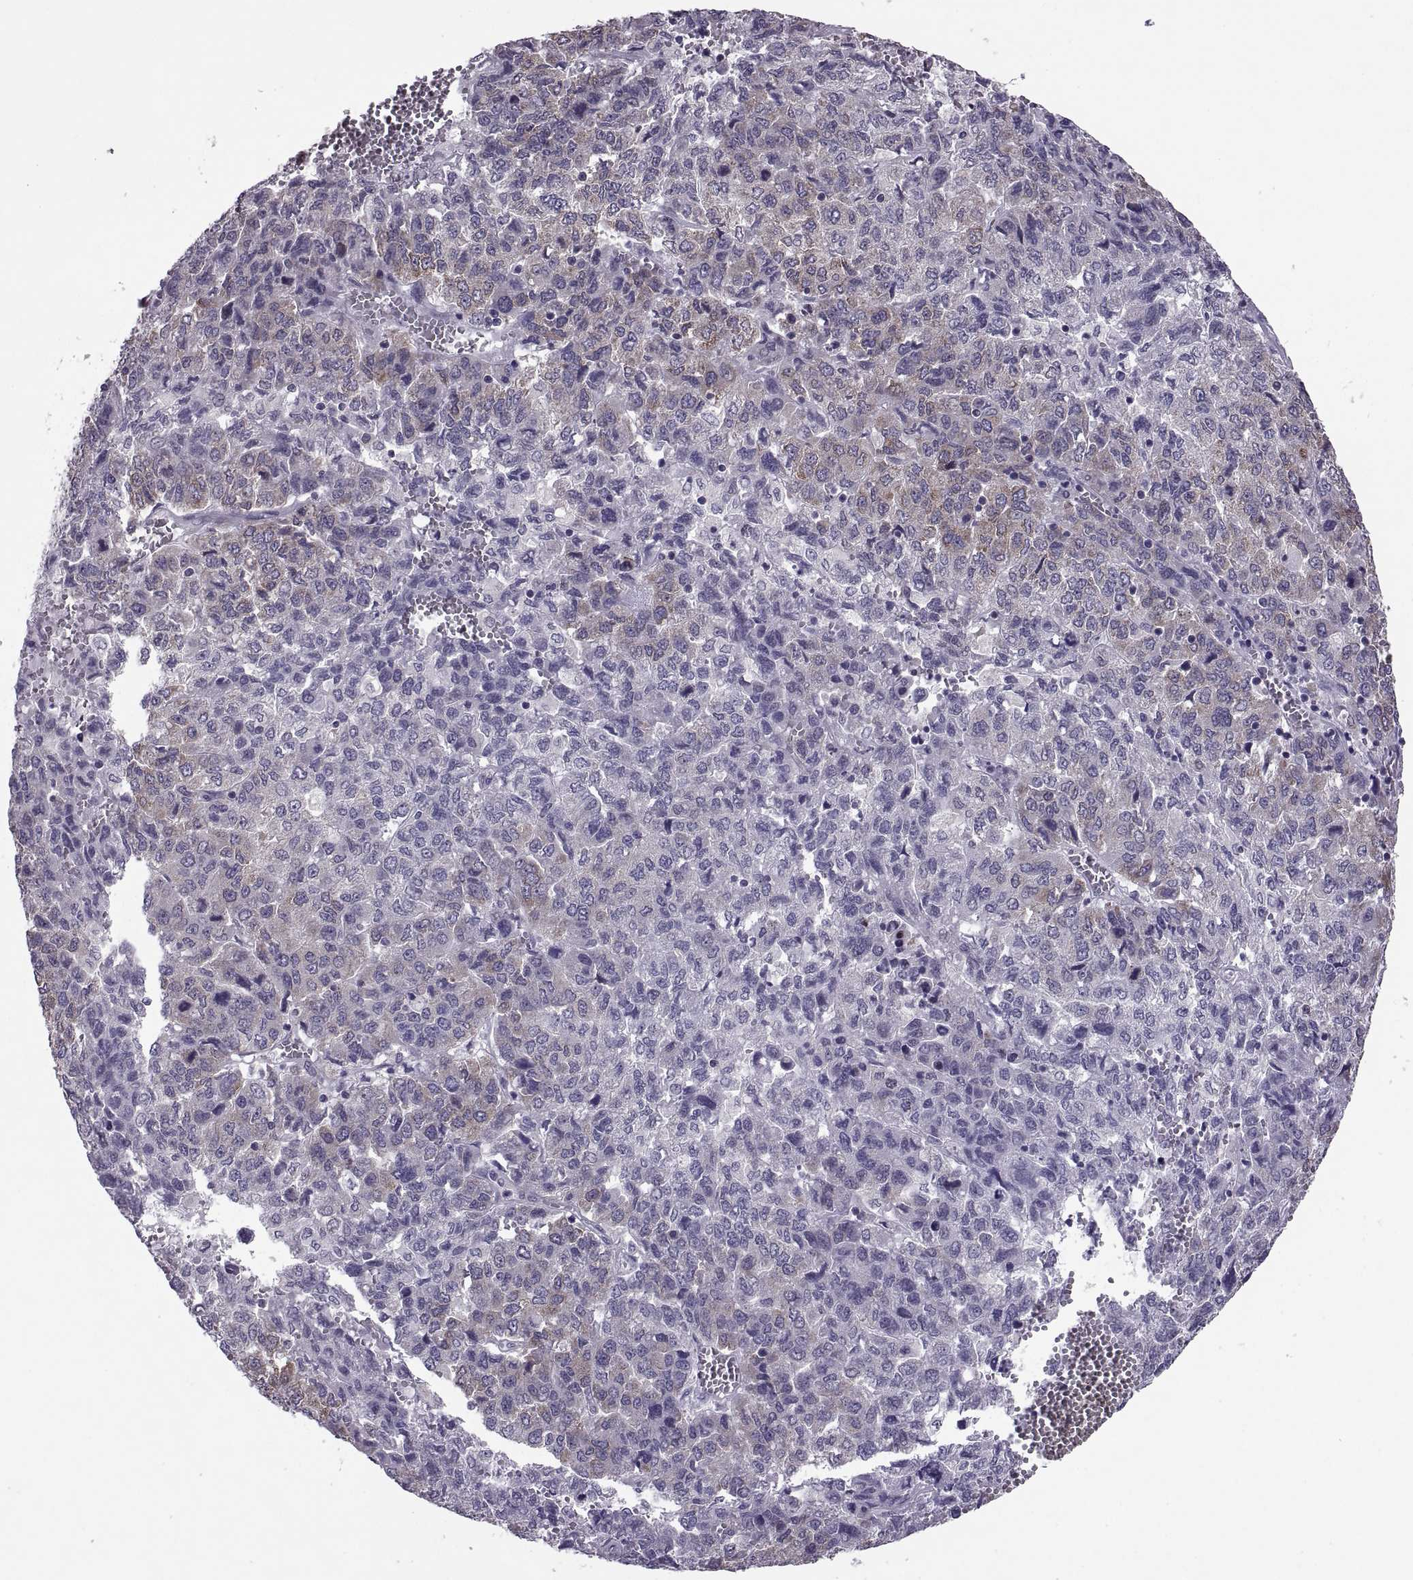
{"staining": {"intensity": "weak", "quantity": "<25%", "location": "cytoplasmic/membranous"}, "tissue": "liver cancer", "cell_type": "Tumor cells", "image_type": "cancer", "snomed": [{"axis": "morphology", "description": "Carcinoma, Hepatocellular, NOS"}, {"axis": "topography", "description": "Liver"}], "caption": "Tumor cells show no significant protein positivity in liver hepatocellular carcinoma.", "gene": "PABPC1", "patient": {"sex": "male", "age": 69}}